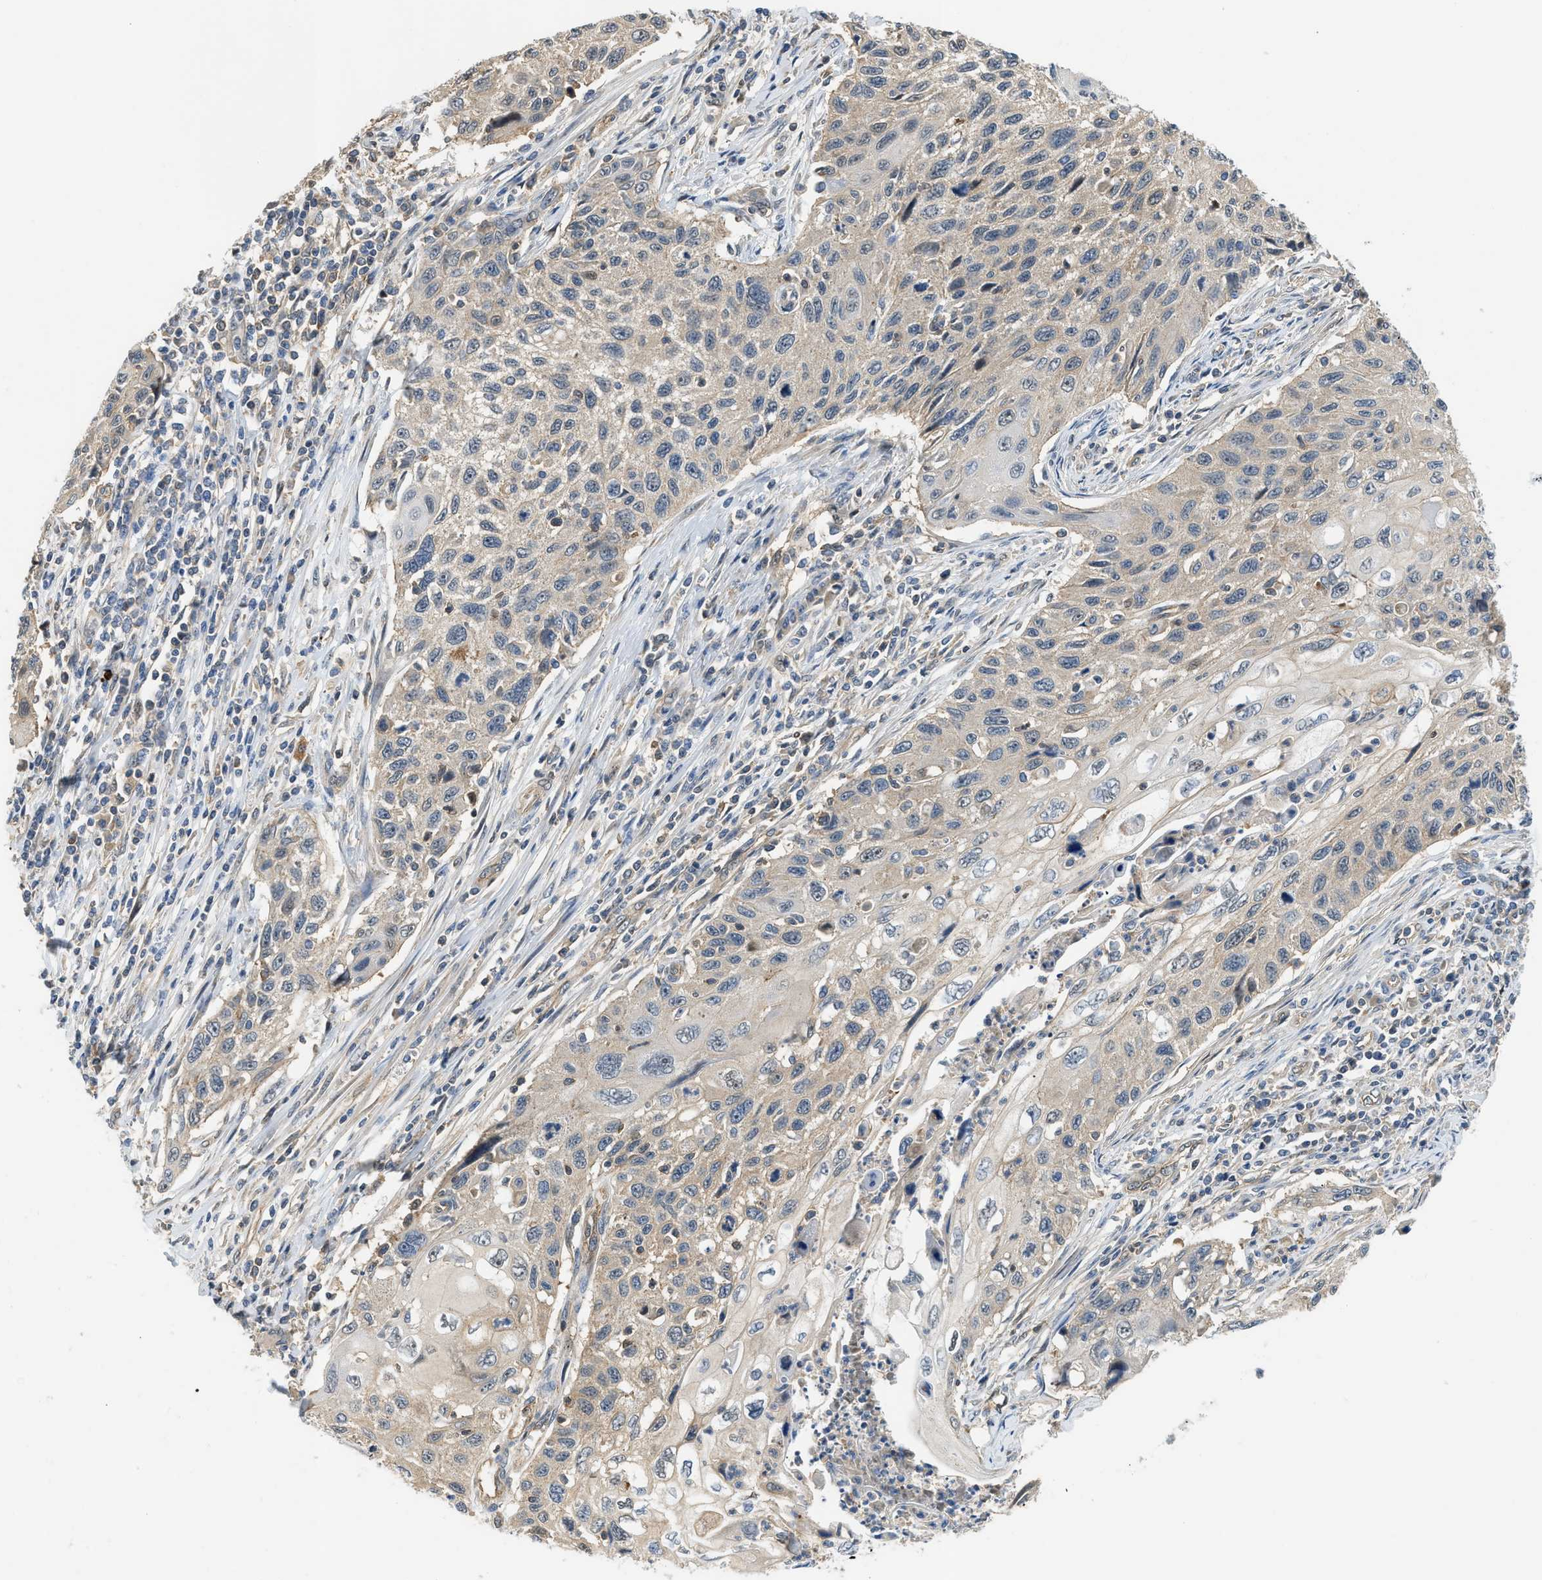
{"staining": {"intensity": "weak", "quantity": "<25%", "location": "cytoplasmic/membranous"}, "tissue": "cervical cancer", "cell_type": "Tumor cells", "image_type": "cancer", "snomed": [{"axis": "morphology", "description": "Squamous cell carcinoma, NOS"}, {"axis": "topography", "description": "Cervix"}], "caption": "This is a photomicrograph of immunohistochemistry (IHC) staining of cervical cancer, which shows no positivity in tumor cells.", "gene": "CBLB", "patient": {"sex": "female", "age": 70}}